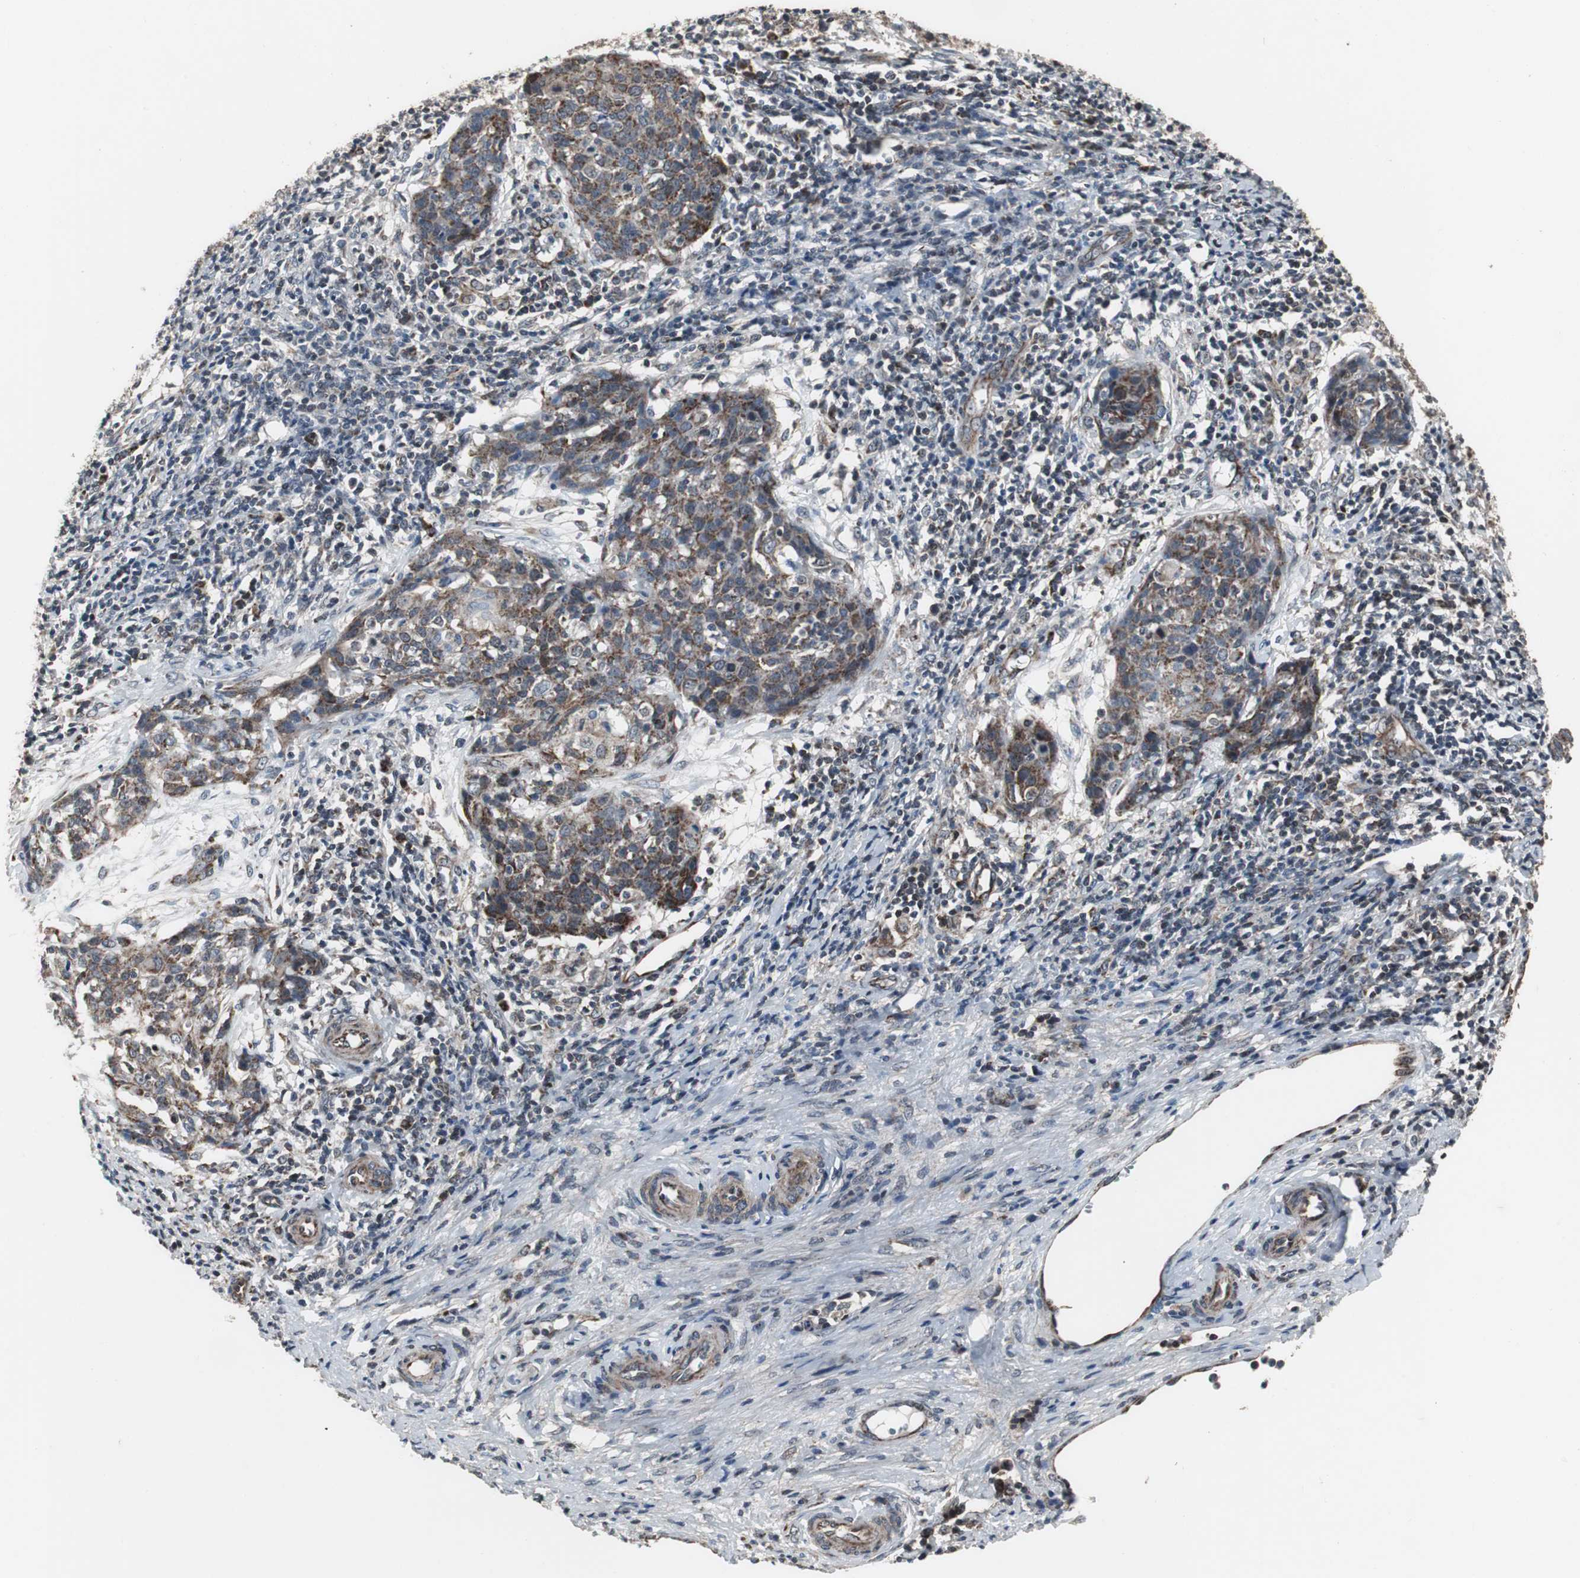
{"staining": {"intensity": "strong", "quantity": ">75%", "location": "cytoplasmic/membranous"}, "tissue": "cervical cancer", "cell_type": "Tumor cells", "image_type": "cancer", "snomed": [{"axis": "morphology", "description": "Squamous cell carcinoma, NOS"}, {"axis": "topography", "description": "Cervix"}], "caption": "This is an image of IHC staining of cervical squamous cell carcinoma, which shows strong expression in the cytoplasmic/membranous of tumor cells.", "gene": "MRPL40", "patient": {"sex": "female", "age": 38}}